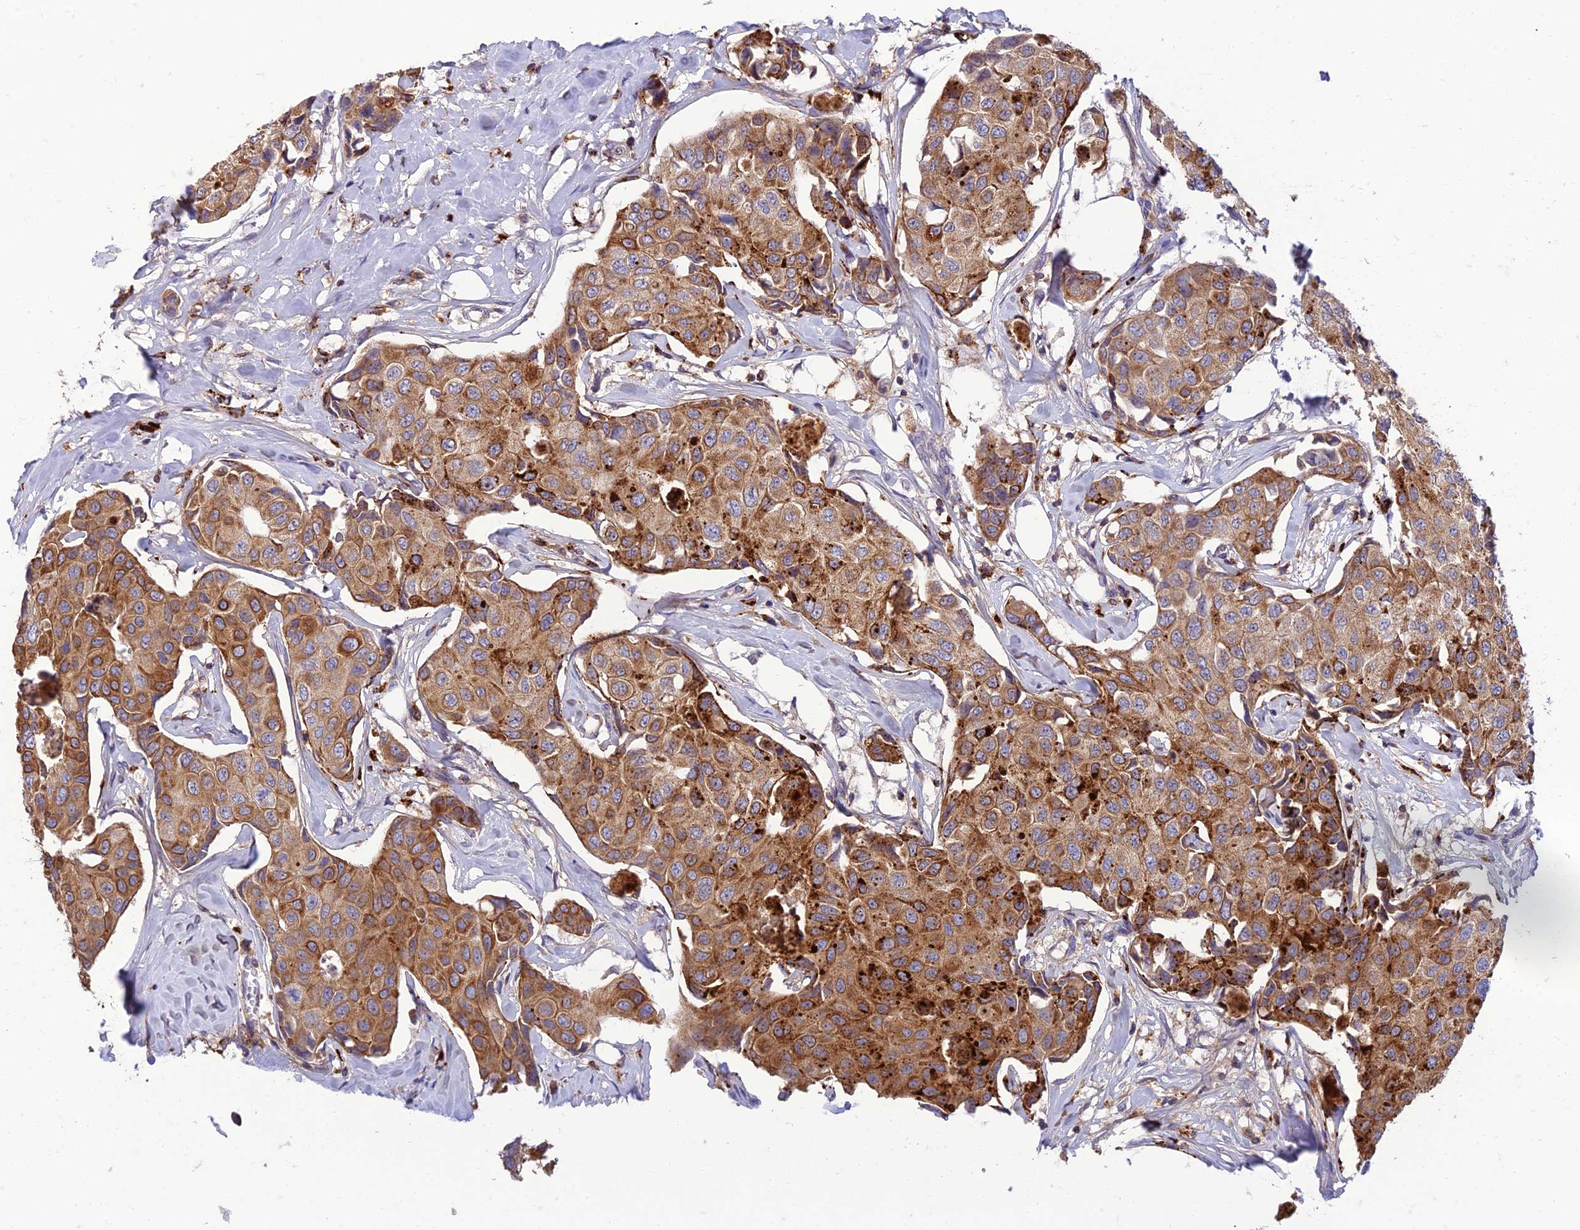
{"staining": {"intensity": "moderate", "quantity": ">75%", "location": "cytoplasmic/membranous"}, "tissue": "breast cancer", "cell_type": "Tumor cells", "image_type": "cancer", "snomed": [{"axis": "morphology", "description": "Duct carcinoma"}, {"axis": "topography", "description": "Breast"}], "caption": "Breast cancer (invasive ductal carcinoma) stained with a protein marker exhibits moderate staining in tumor cells.", "gene": "IRAK3", "patient": {"sex": "female", "age": 80}}